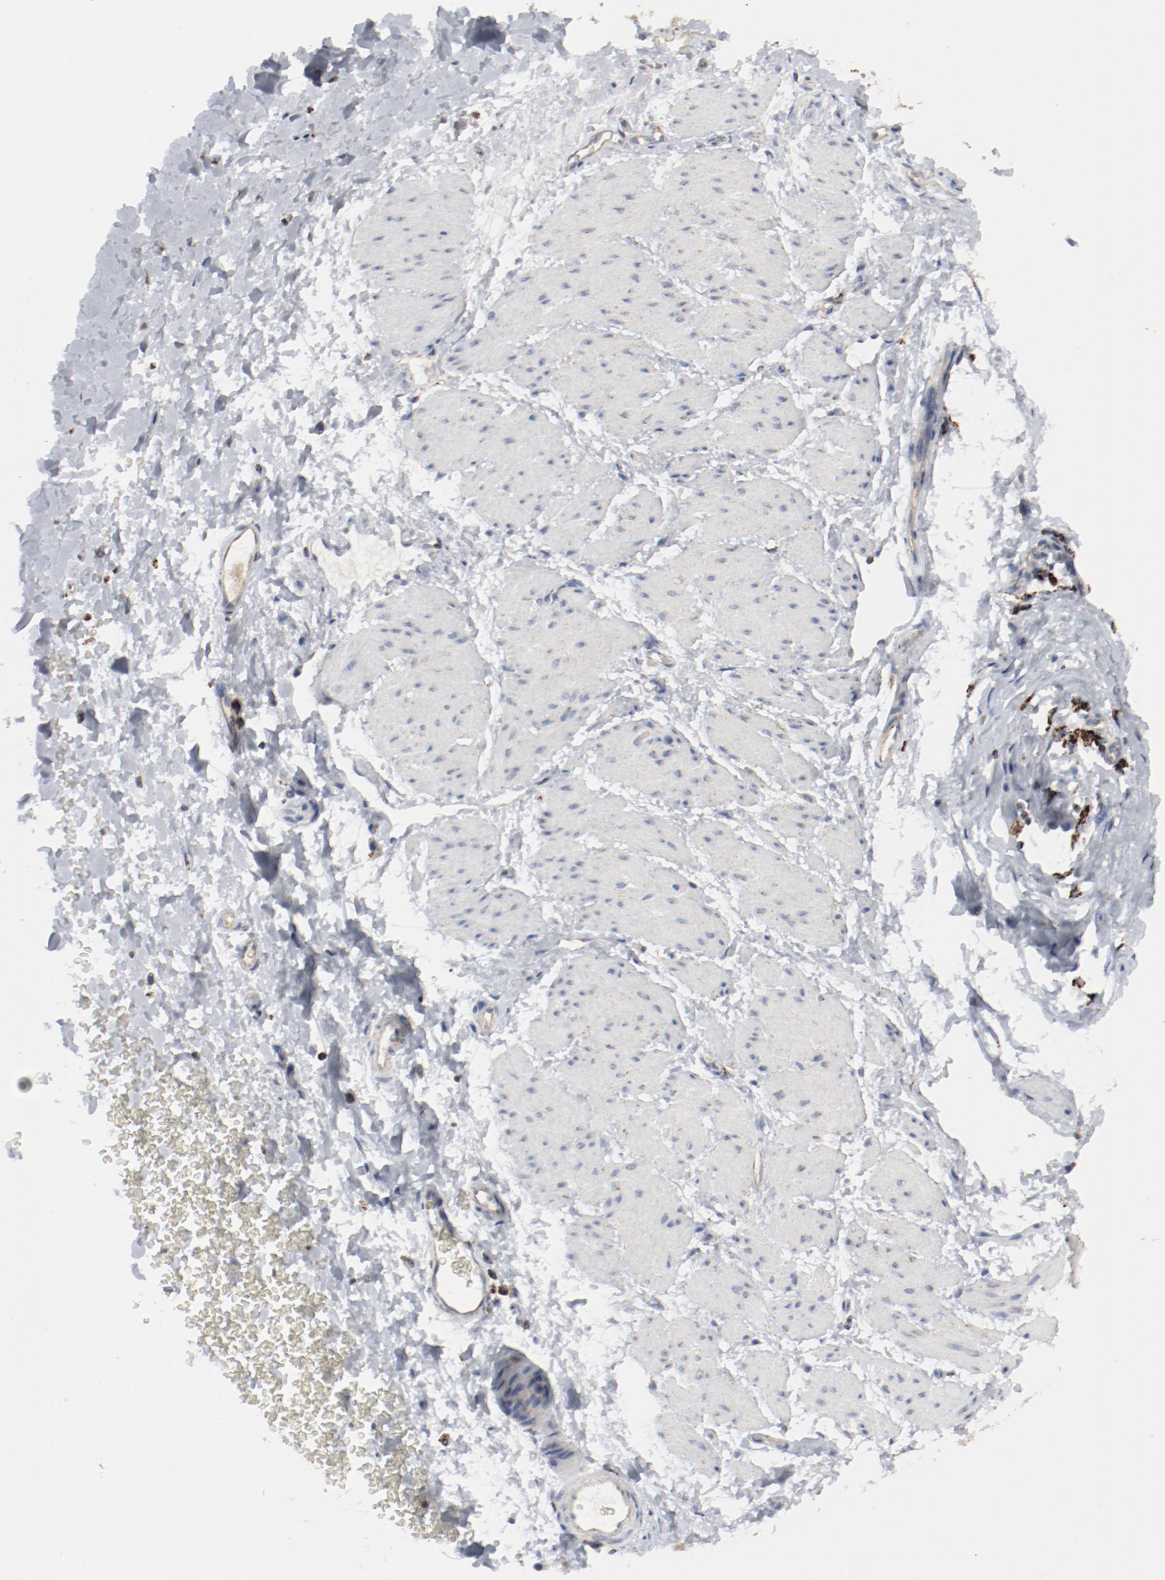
{"staining": {"intensity": "weak", "quantity": "25%-75%", "location": "cytoplasmic/membranous"}, "tissue": "esophagus", "cell_type": "Squamous epithelial cells", "image_type": "normal", "snomed": [{"axis": "morphology", "description": "Normal tissue, NOS"}, {"axis": "topography", "description": "Esophagus"}], "caption": "Human esophagus stained for a protein (brown) reveals weak cytoplasmic/membranous positive staining in about 25%-75% of squamous epithelial cells.", "gene": "SETD3", "patient": {"sex": "female", "age": 61}}